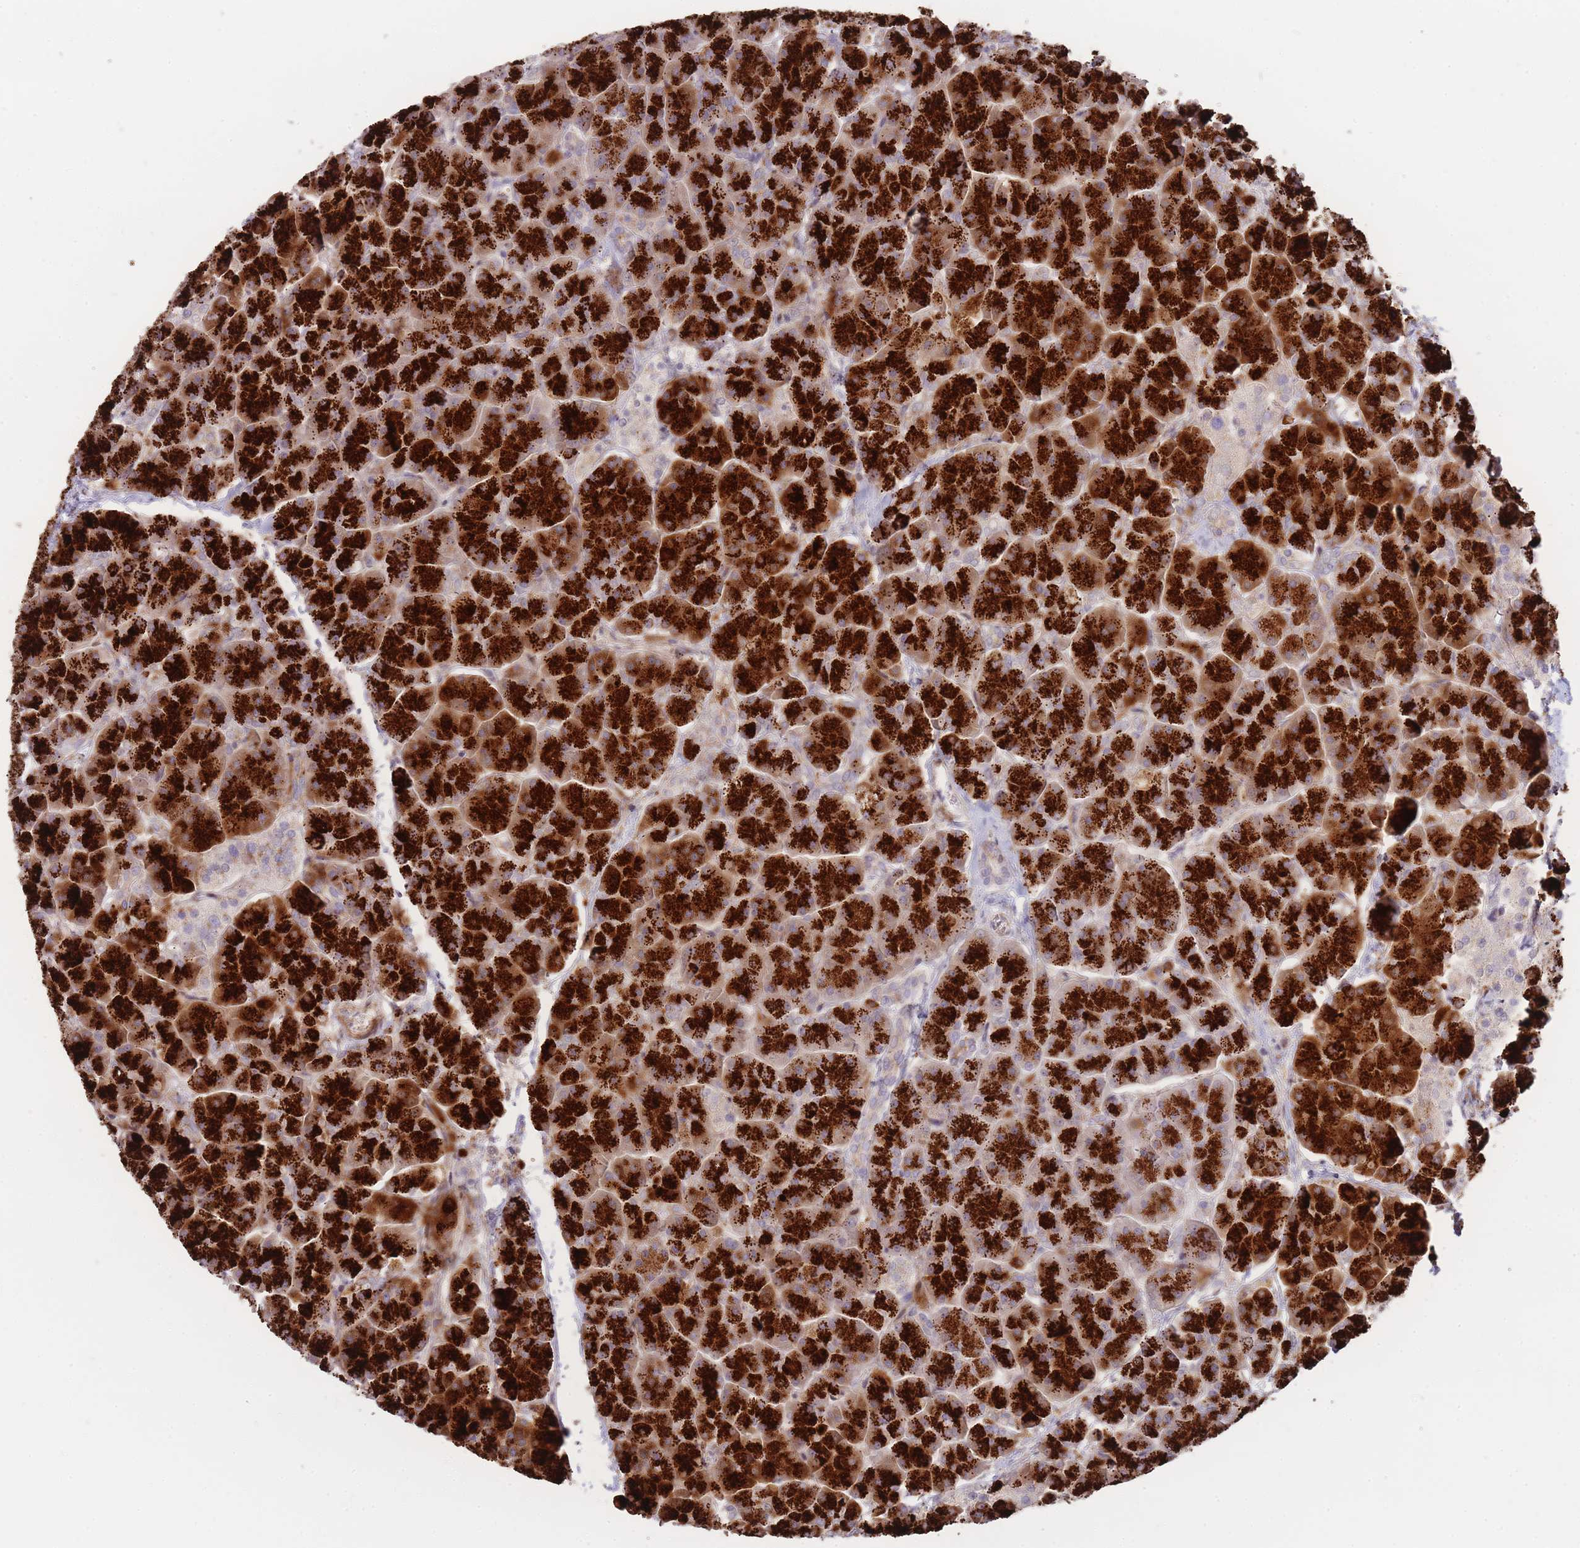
{"staining": {"intensity": "strong", "quantity": ">75%", "location": "cytoplasmic/membranous"}, "tissue": "pancreas", "cell_type": "Exocrine glandular cells", "image_type": "normal", "snomed": [{"axis": "morphology", "description": "Normal tissue, NOS"}, {"axis": "topography", "description": "Pancreas"}, {"axis": "topography", "description": "Peripheral nerve tissue"}], "caption": "DAB immunohistochemical staining of unremarkable pancreas exhibits strong cytoplasmic/membranous protein positivity in approximately >75% of exocrine glandular cells.", "gene": "ATP5MC2", "patient": {"sex": "male", "age": 54}}